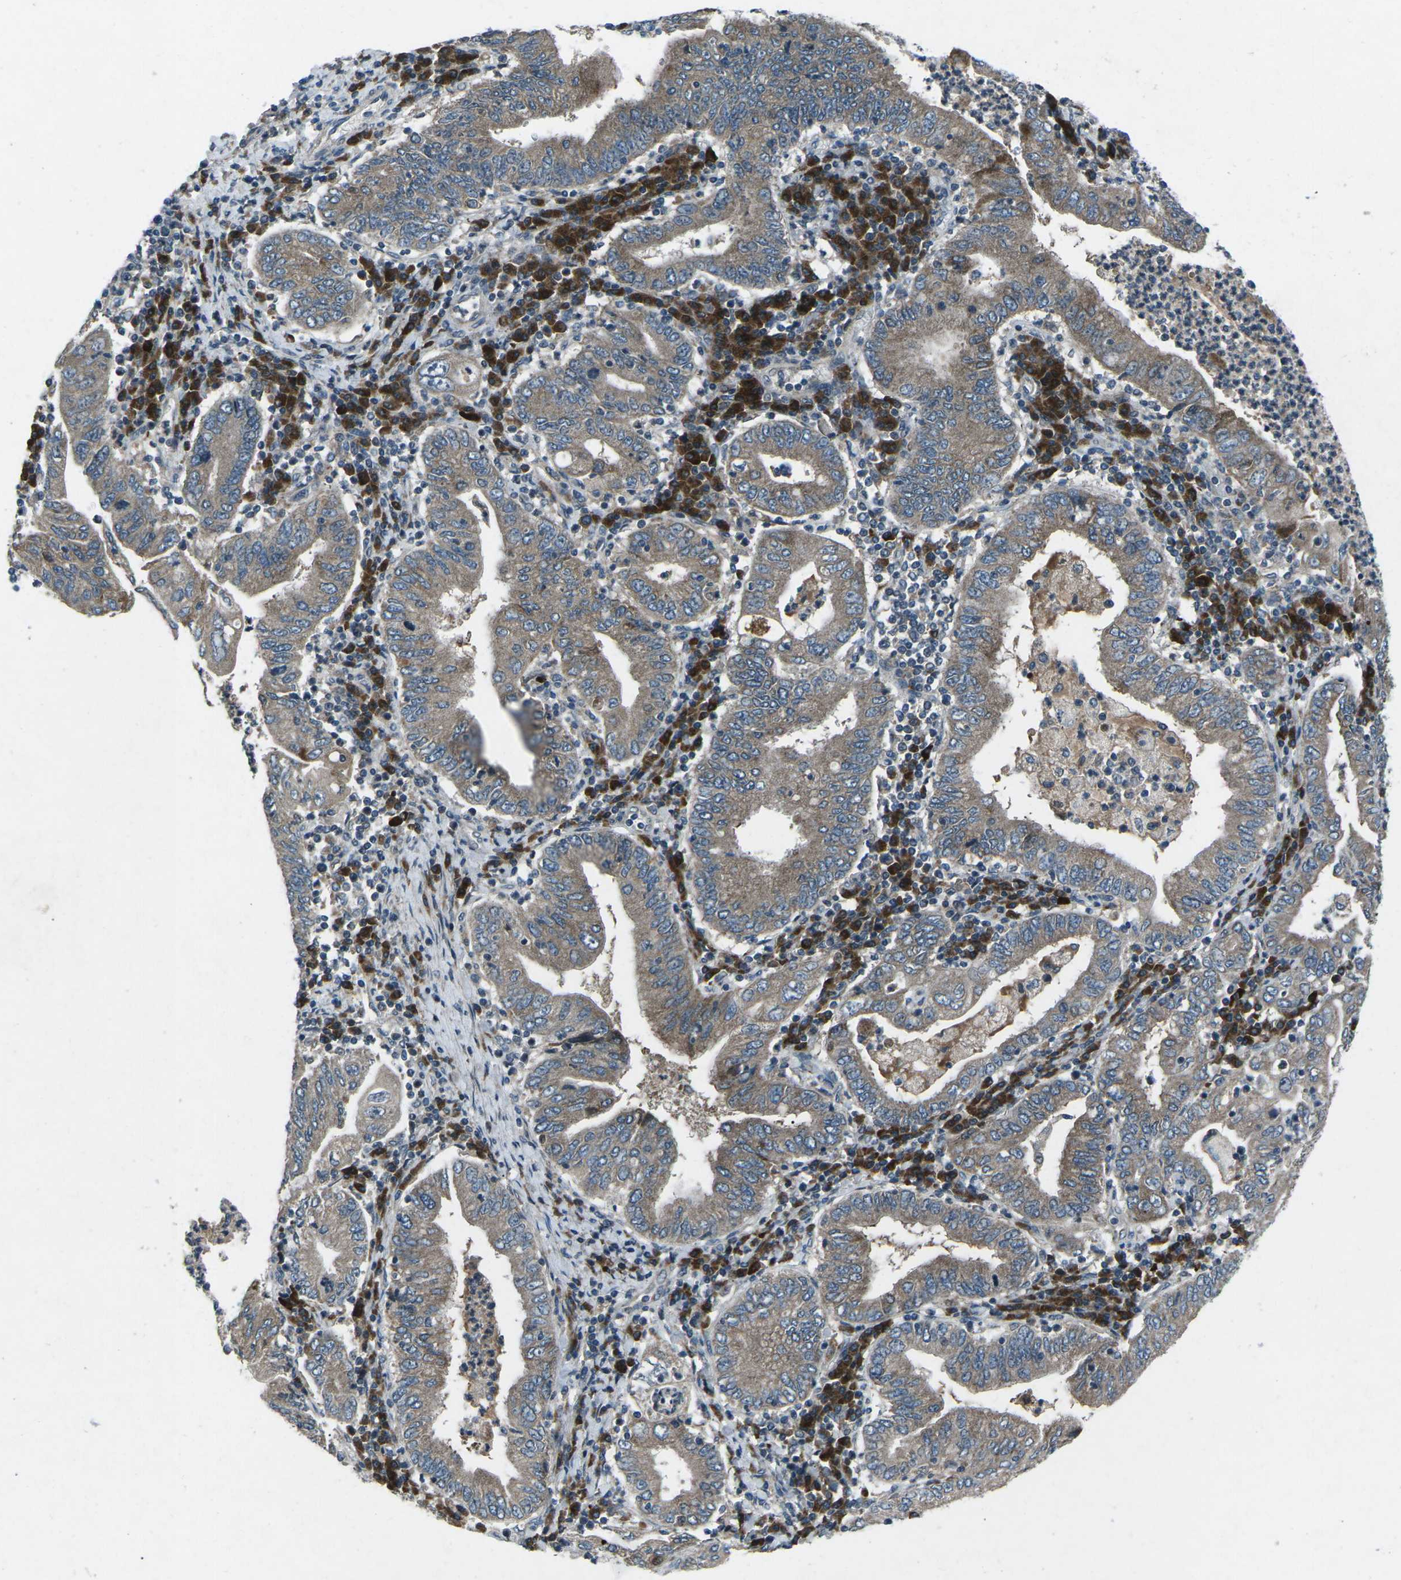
{"staining": {"intensity": "moderate", "quantity": ">75%", "location": "cytoplasmic/membranous"}, "tissue": "stomach cancer", "cell_type": "Tumor cells", "image_type": "cancer", "snomed": [{"axis": "morphology", "description": "Normal tissue, NOS"}, {"axis": "morphology", "description": "Adenocarcinoma, NOS"}, {"axis": "topography", "description": "Esophagus"}, {"axis": "topography", "description": "Stomach, upper"}, {"axis": "topography", "description": "Peripheral nerve tissue"}], "caption": "Immunohistochemistry photomicrograph of neoplastic tissue: human adenocarcinoma (stomach) stained using immunohistochemistry demonstrates medium levels of moderate protein expression localized specifically in the cytoplasmic/membranous of tumor cells, appearing as a cytoplasmic/membranous brown color.", "gene": "CDK16", "patient": {"sex": "male", "age": 62}}